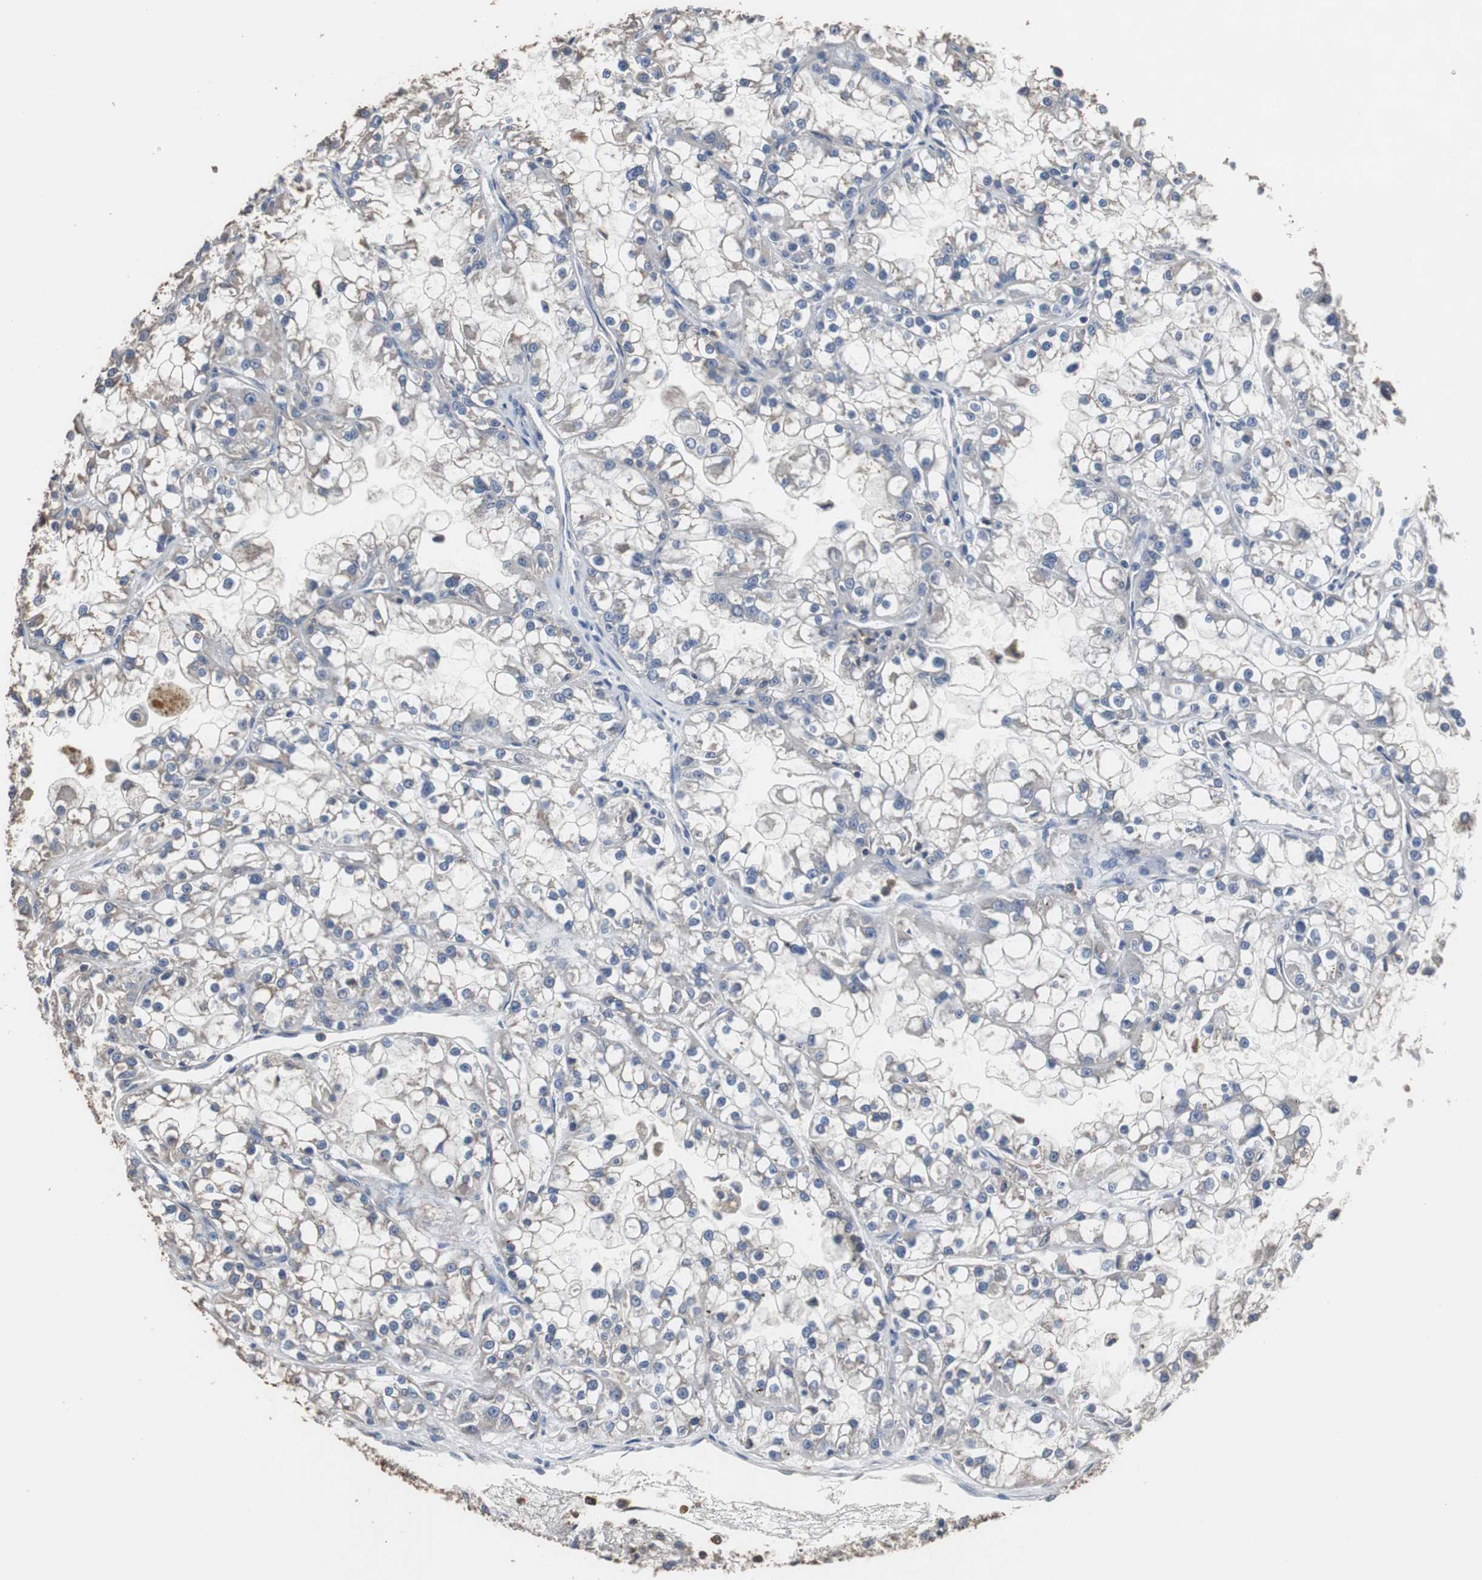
{"staining": {"intensity": "weak", "quantity": "<25%", "location": "cytoplasmic/membranous"}, "tissue": "renal cancer", "cell_type": "Tumor cells", "image_type": "cancer", "snomed": [{"axis": "morphology", "description": "Adenocarcinoma, NOS"}, {"axis": "topography", "description": "Kidney"}], "caption": "High magnification brightfield microscopy of renal cancer stained with DAB (brown) and counterstained with hematoxylin (blue): tumor cells show no significant positivity.", "gene": "SCIMP", "patient": {"sex": "female", "age": 52}}